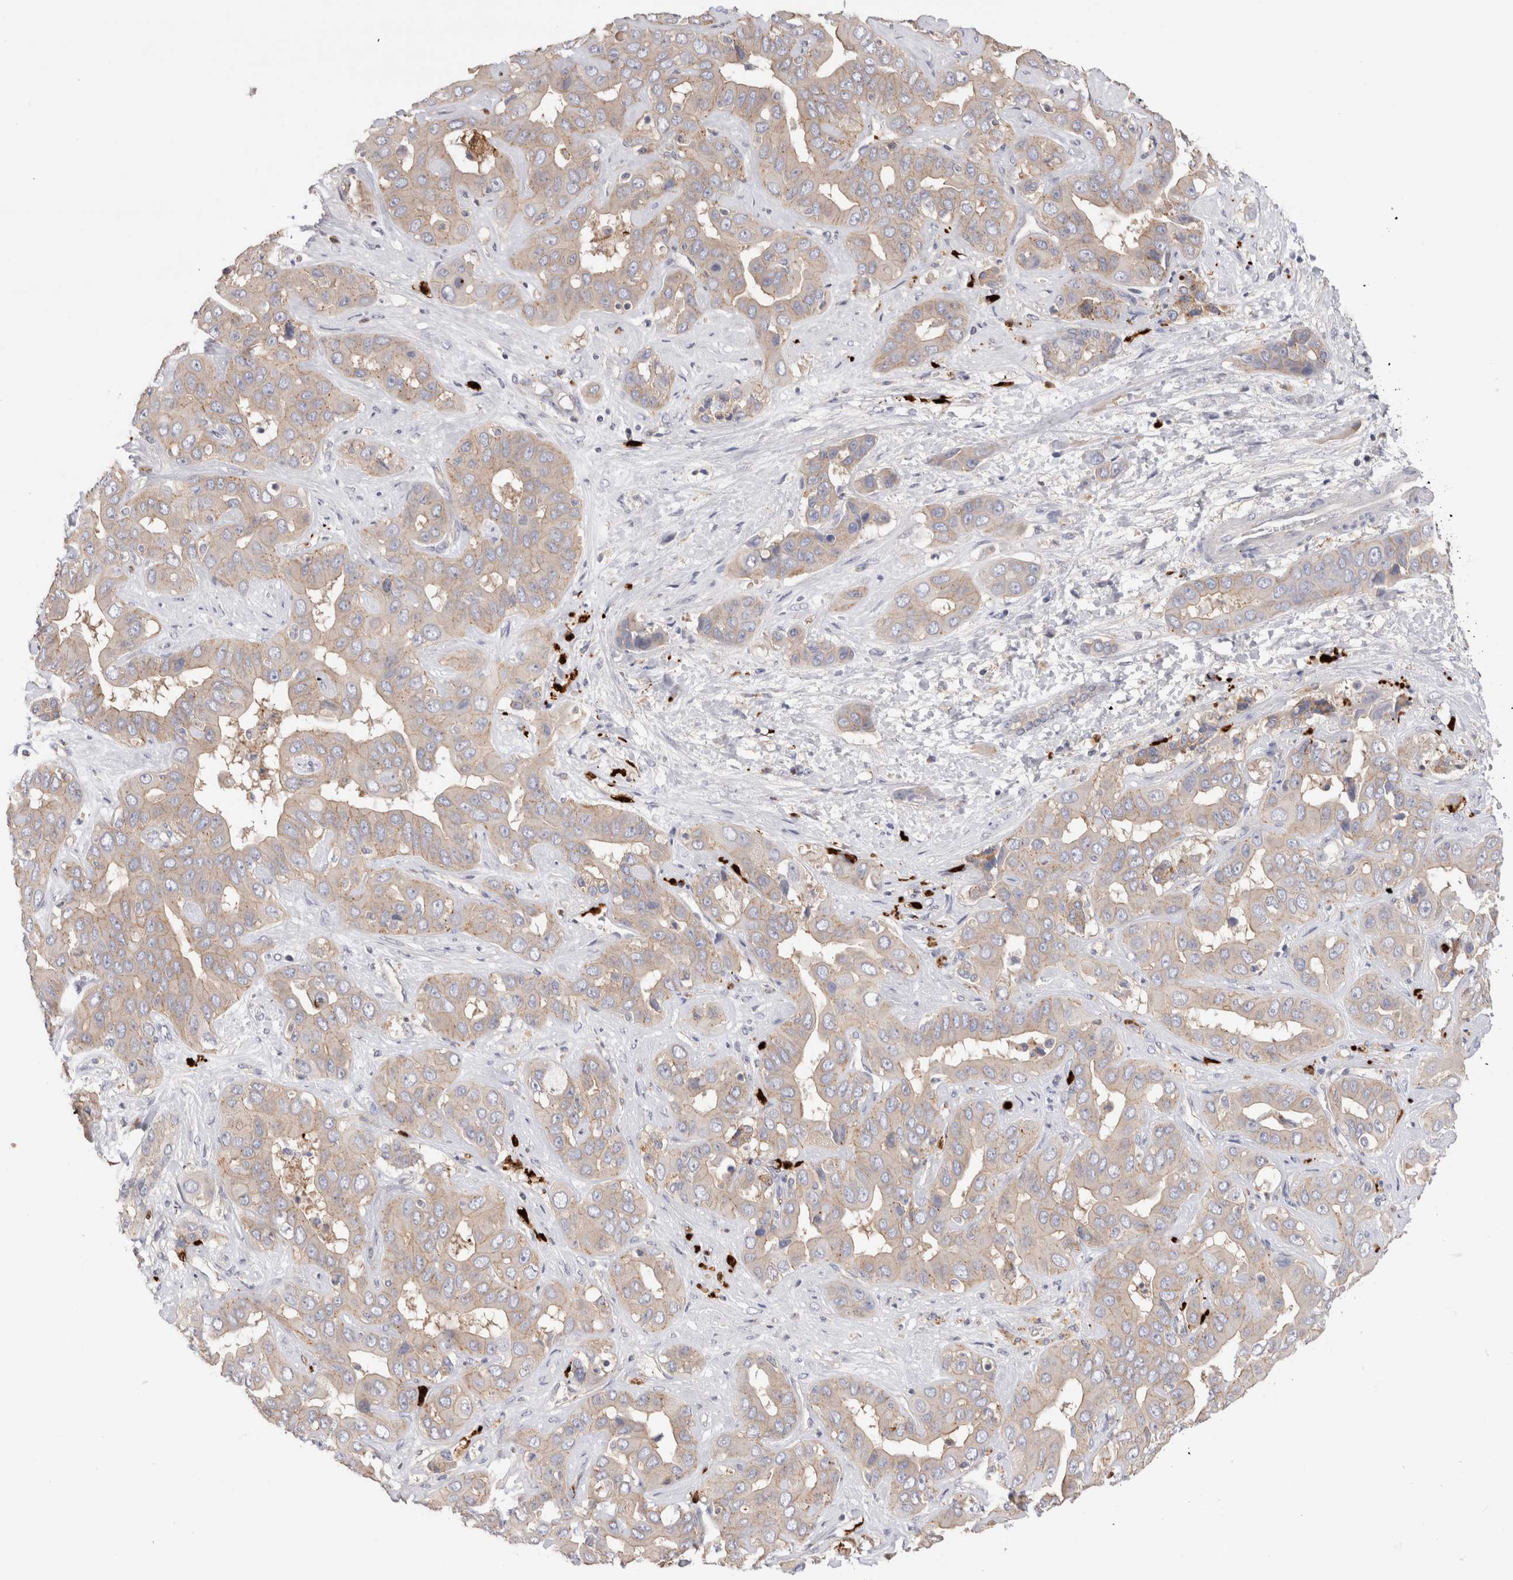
{"staining": {"intensity": "weak", "quantity": "<25%", "location": "cytoplasmic/membranous"}, "tissue": "liver cancer", "cell_type": "Tumor cells", "image_type": "cancer", "snomed": [{"axis": "morphology", "description": "Cholangiocarcinoma"}, {"axis": "topography", "description": "Liver"}], "caption": "An image of cholangiocarcinoma (liver) stained for a protein demonstrates no brown staining in tumor cells.", "gene": "NXT2", "patient": {"sex": "female", "age": 52}}